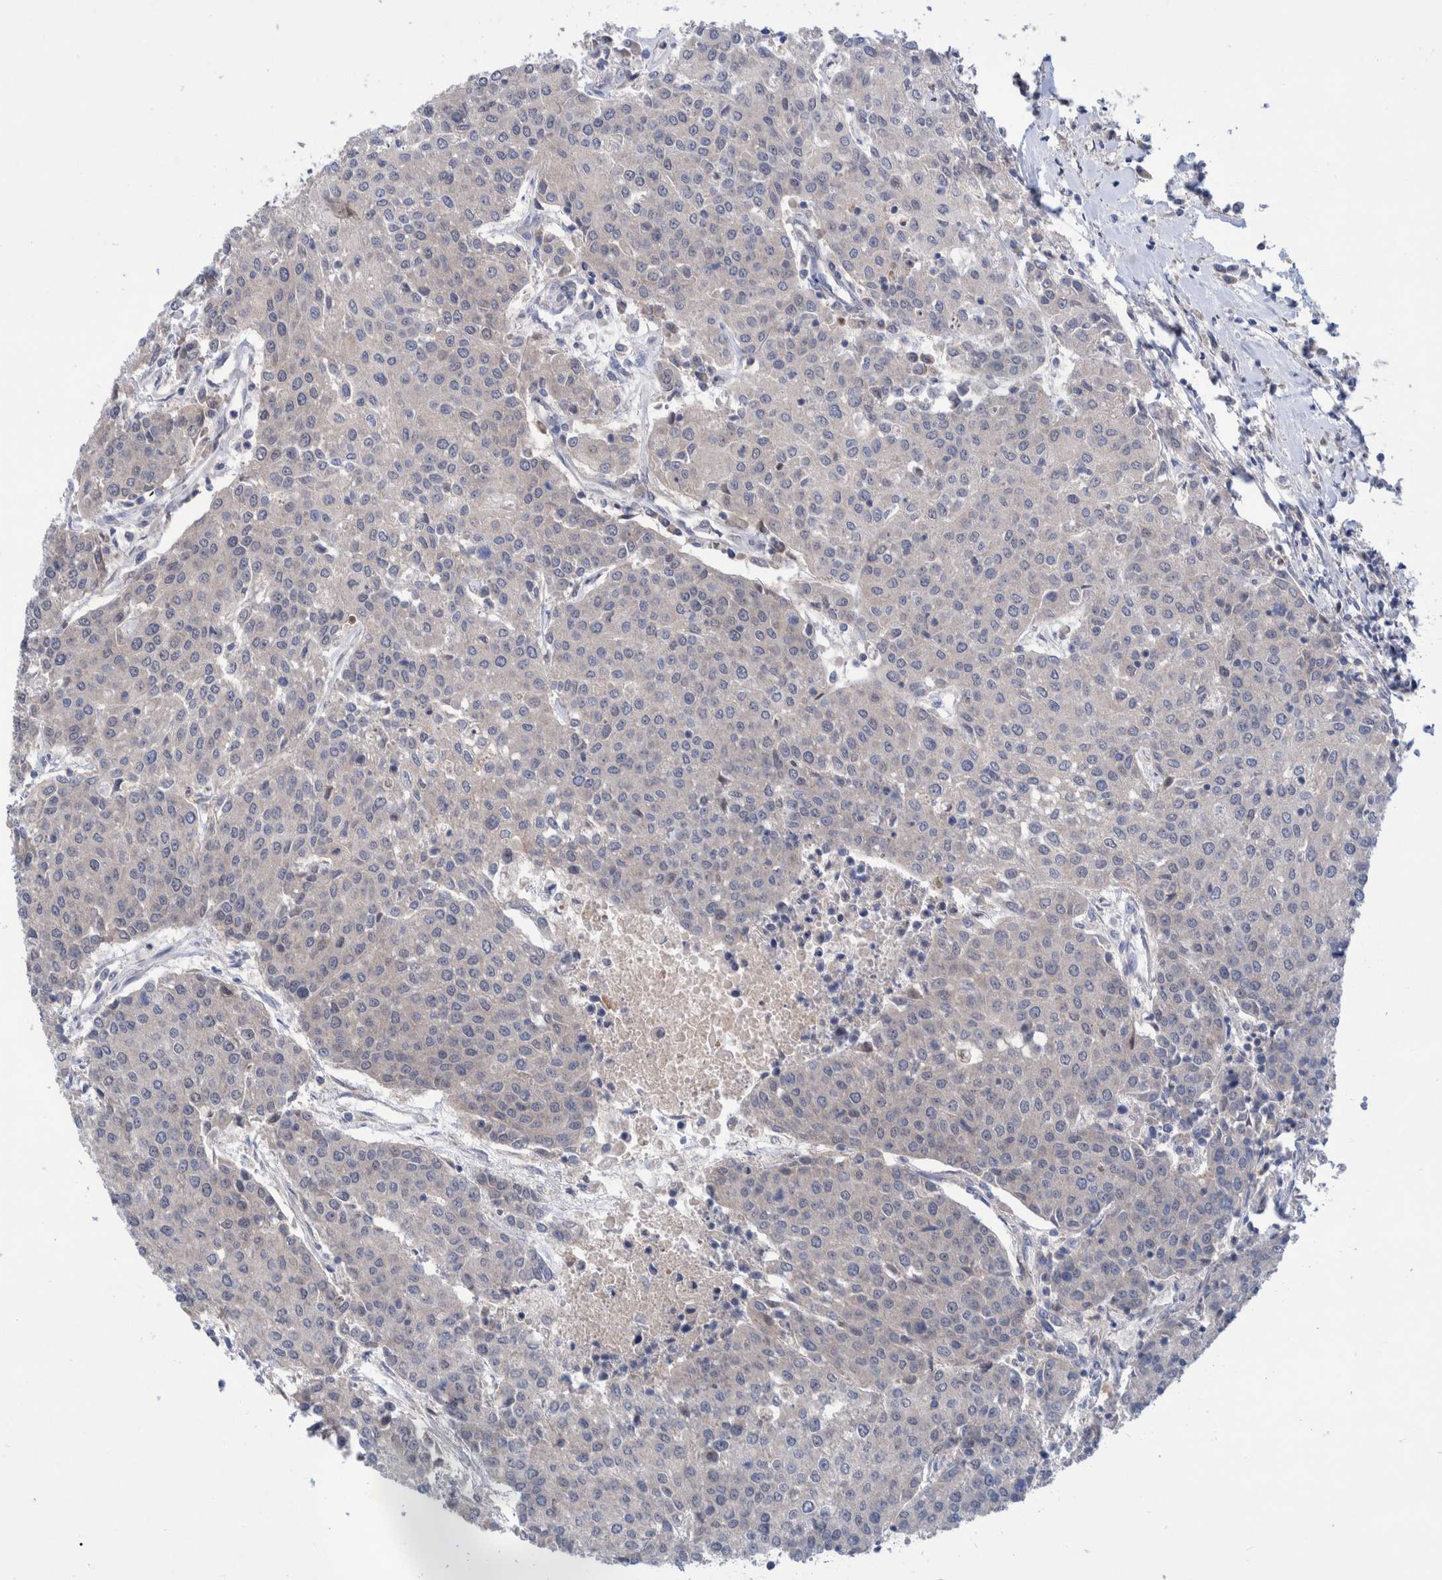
{"staining": {"intensity": "negative", "quantity": "none", "location": "none"}, "tissue": "urothelial cancer", "cell_type": "Tumor cells", "image_type": "cancer", "snomed": [{"axis": "morphology", "description": "Urothelial carcinoma, High grade"}, {"axis": "topography", "description": "Urinary bladder"}], "caption": "An image of human urothelial carcinoma (high-grade) is negative for staining in tumor cells.", "gene": "PLPBP", "patient": {"sex": "female", "age": 85}}